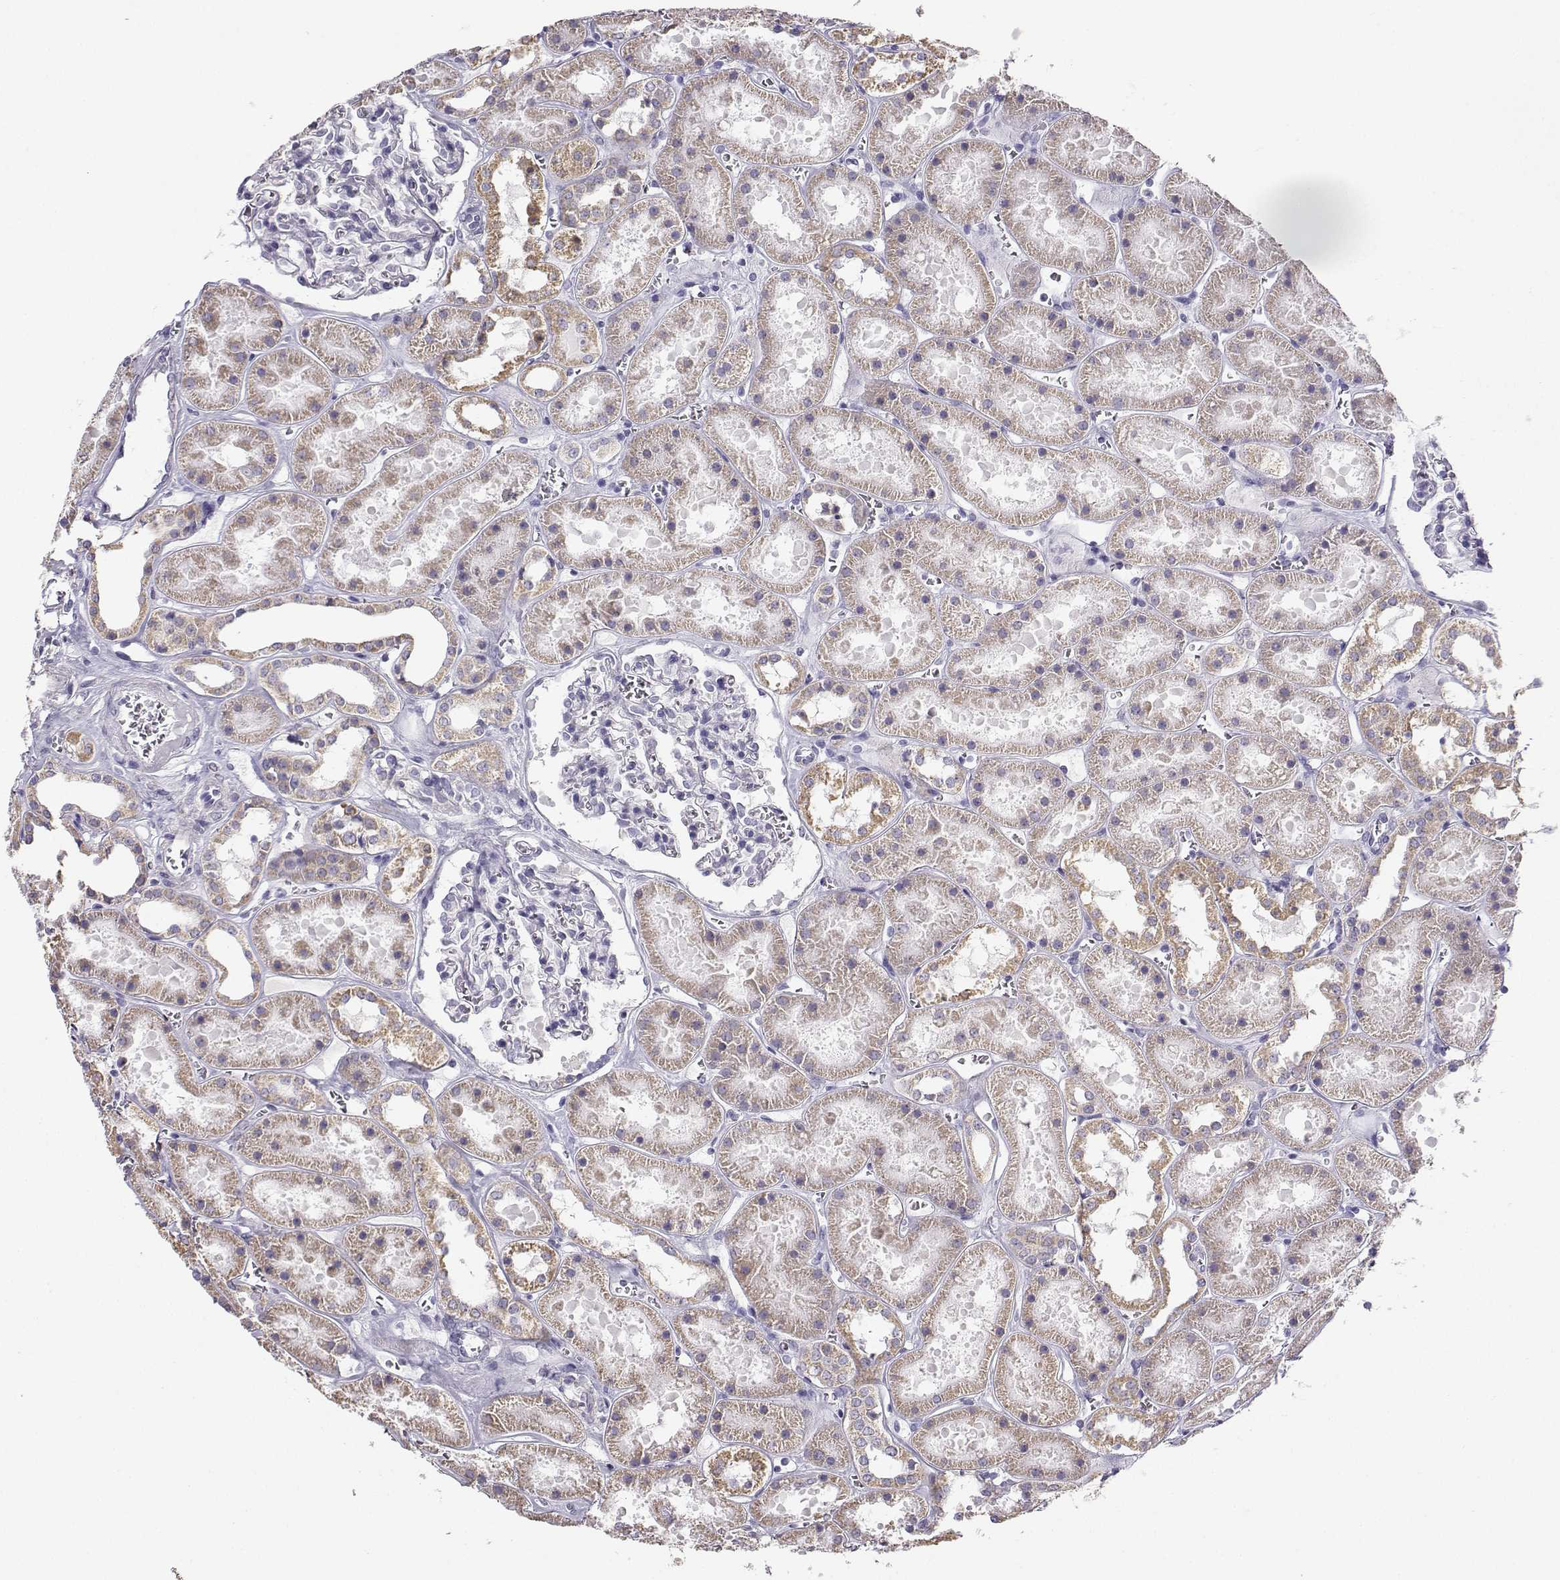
{"staining": {"intensity": "negative", "quantity": "none", "location": "none"}, "tissue": "kidney", "cell_type": "Cells in glomeruli", "image_type": "normal", "snomed": [{"axis": "morphology", "description": "Normal tissue, NOS"}, {"axis": "topography", "description": "Kidney"}], "caption": "IHC of unremarkable human kidney displays no staining in cells in glomeruli. The staining was performed using DAB to visualize the protein expression in brown, while the nuclei were stained in blue with hematoxylin (Magnification: 20x).", "gene": "AVP", "patient": {"sex": "female", "age": 41}}